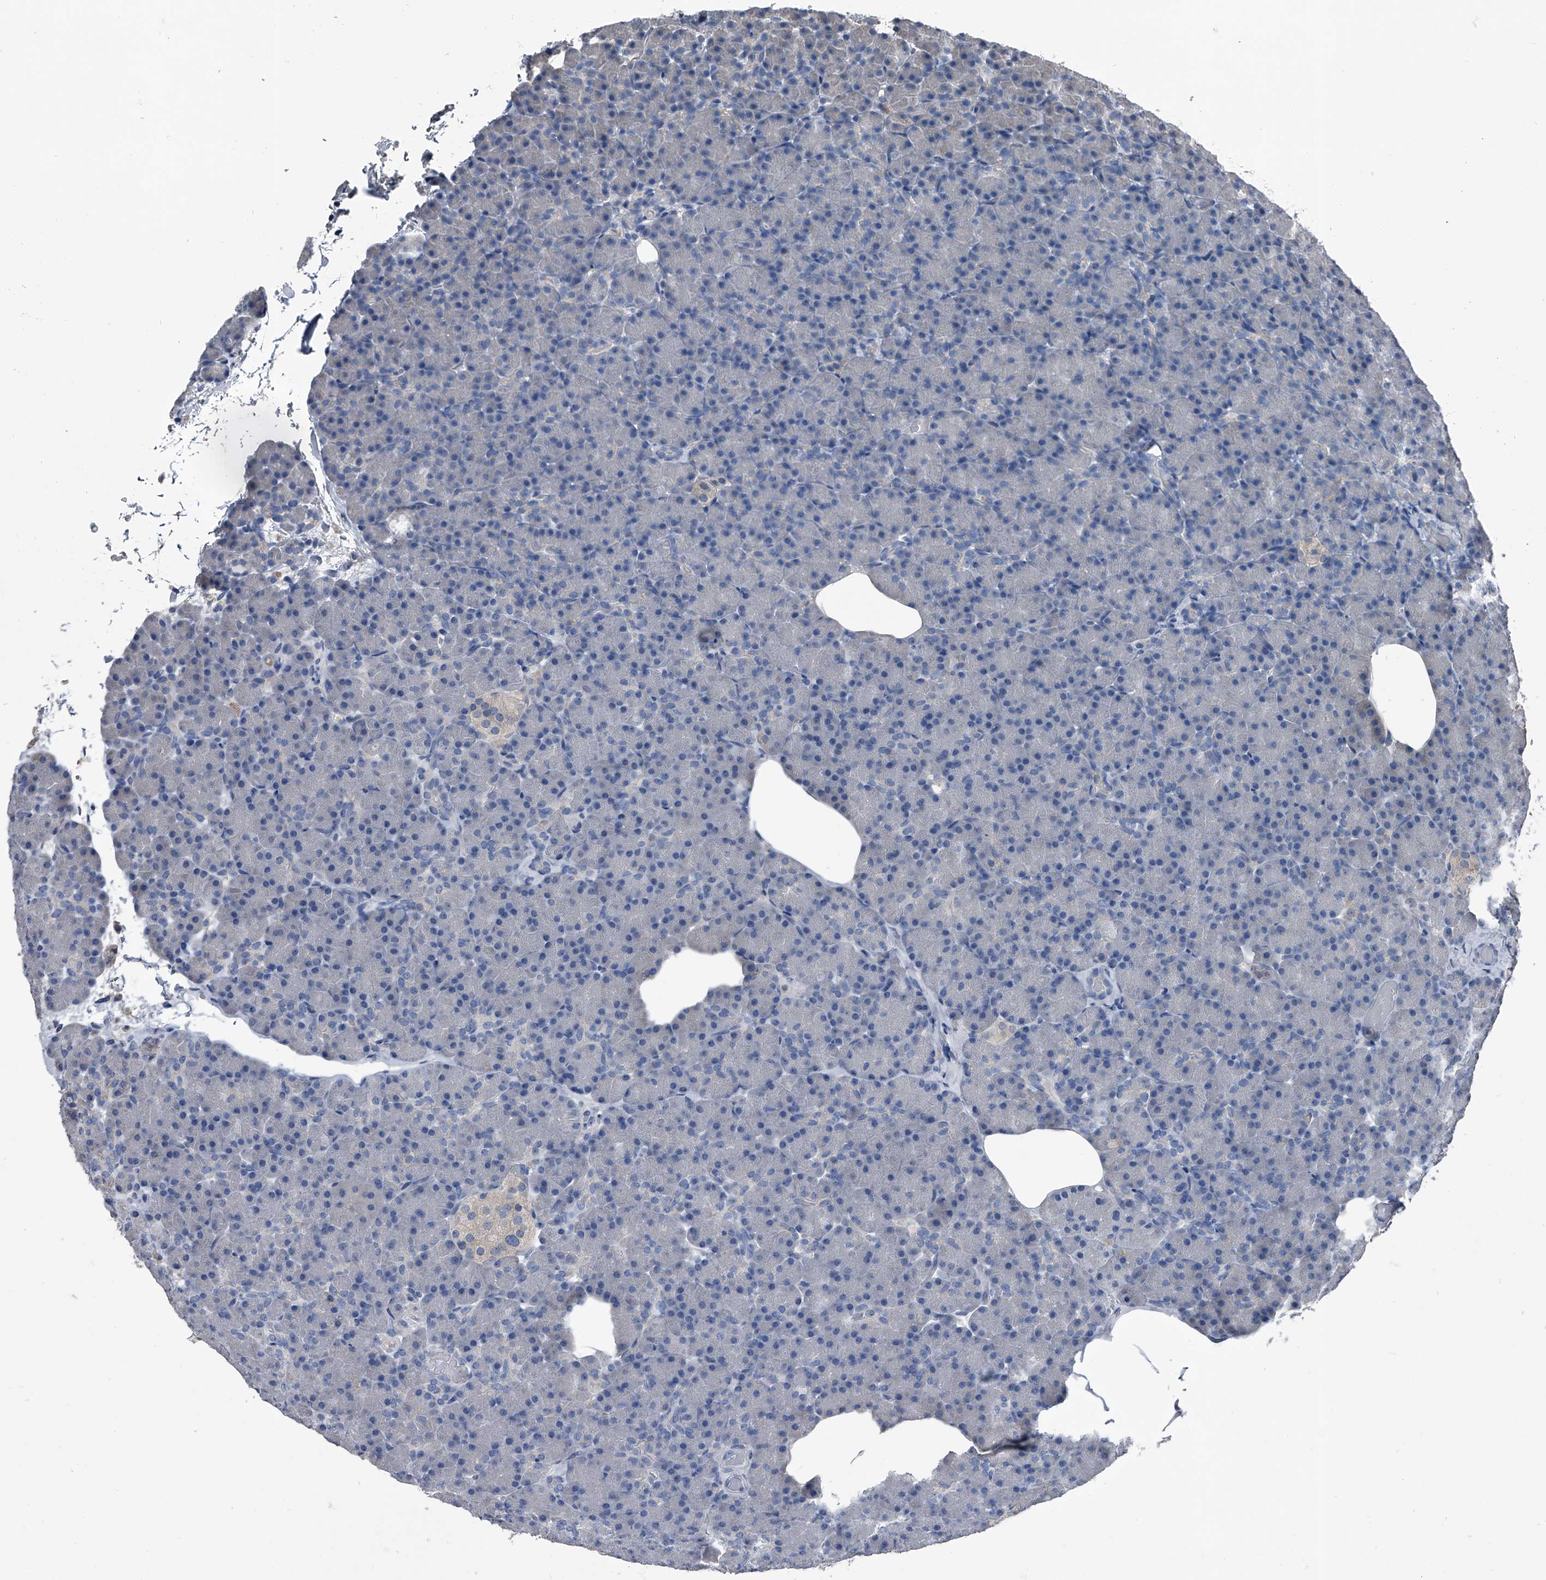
{"staining": {"intensity": "negative", "quantity": "none", "location": "none"}, "tissue": "pancreas", "cell_type": "Exocrine glandular cells", "image_type": "normal", "snomed": [{"axis": "morphology", "description": "Normal tissue, NOS"}, {"axis": "topography", "description": "Pancreas"}], "caption": "This is an IHC micrograph of normal human pancreas. There is no staining in exocrine glandular cells.", "gene": "KIF13A", "patient": {"sex": "female", "age": 43}}